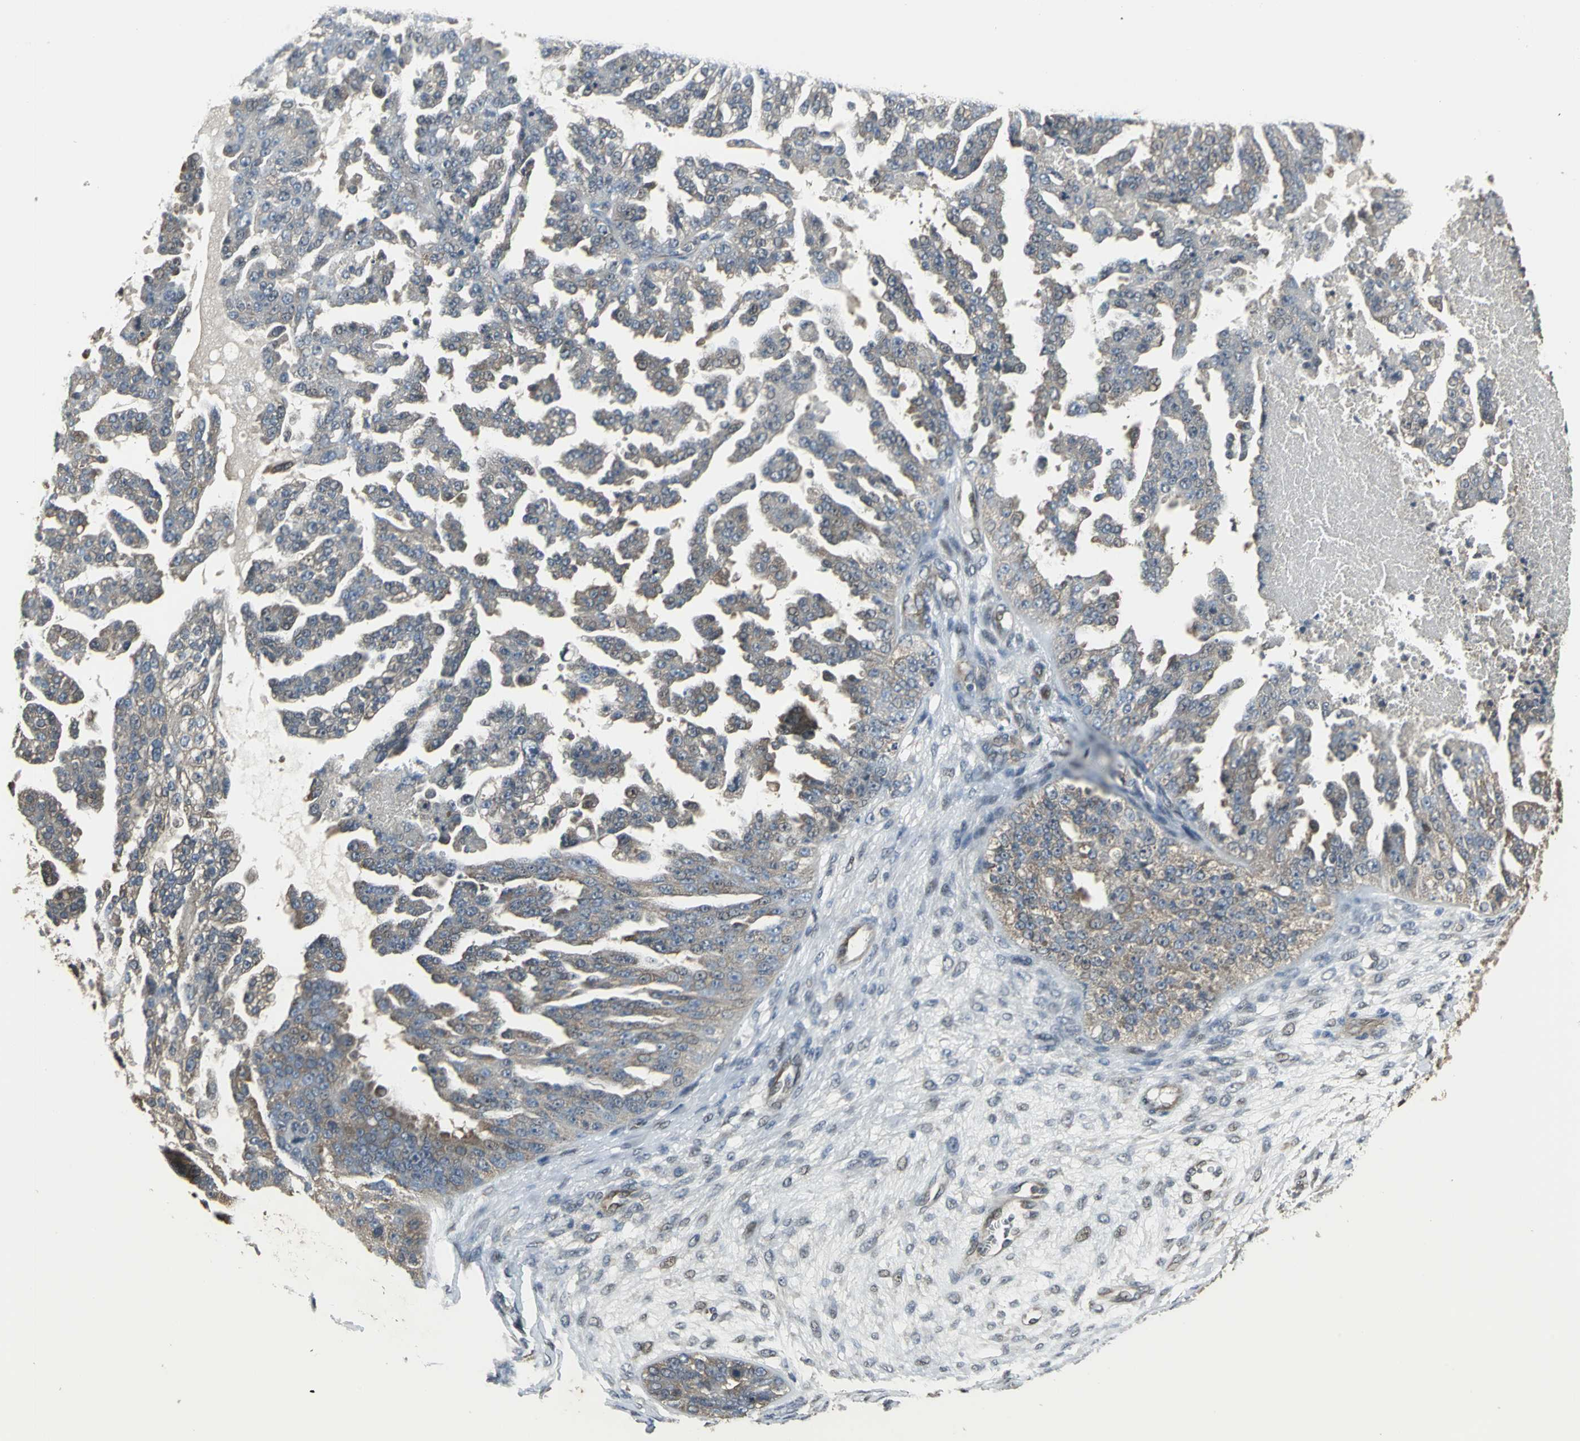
{"staining": {"intensity": "moderate", "quantity": "25%-75%", "location": "cytoplasmic/membranous"}, "tissue": "ovarian cancer", "cell_type": "Tumor cells", "image_type": "cancer", "snomed": [{"axis": "morphology", "description": "Carcinoma, NOS"}, {"axis": "topography", "description": "Soft tissue"}, {"axis": "topography", "description": "Ovary"}], "caption": "A photomicrograph showing moderate cytoplasmic/membranous staining in about 25%-75% of tumor cells in ovarian cancer, as visualized by brown immunohistochemical staining.", "gene": "PFDN1", "patient": {"sex": "female", "age": 54}}